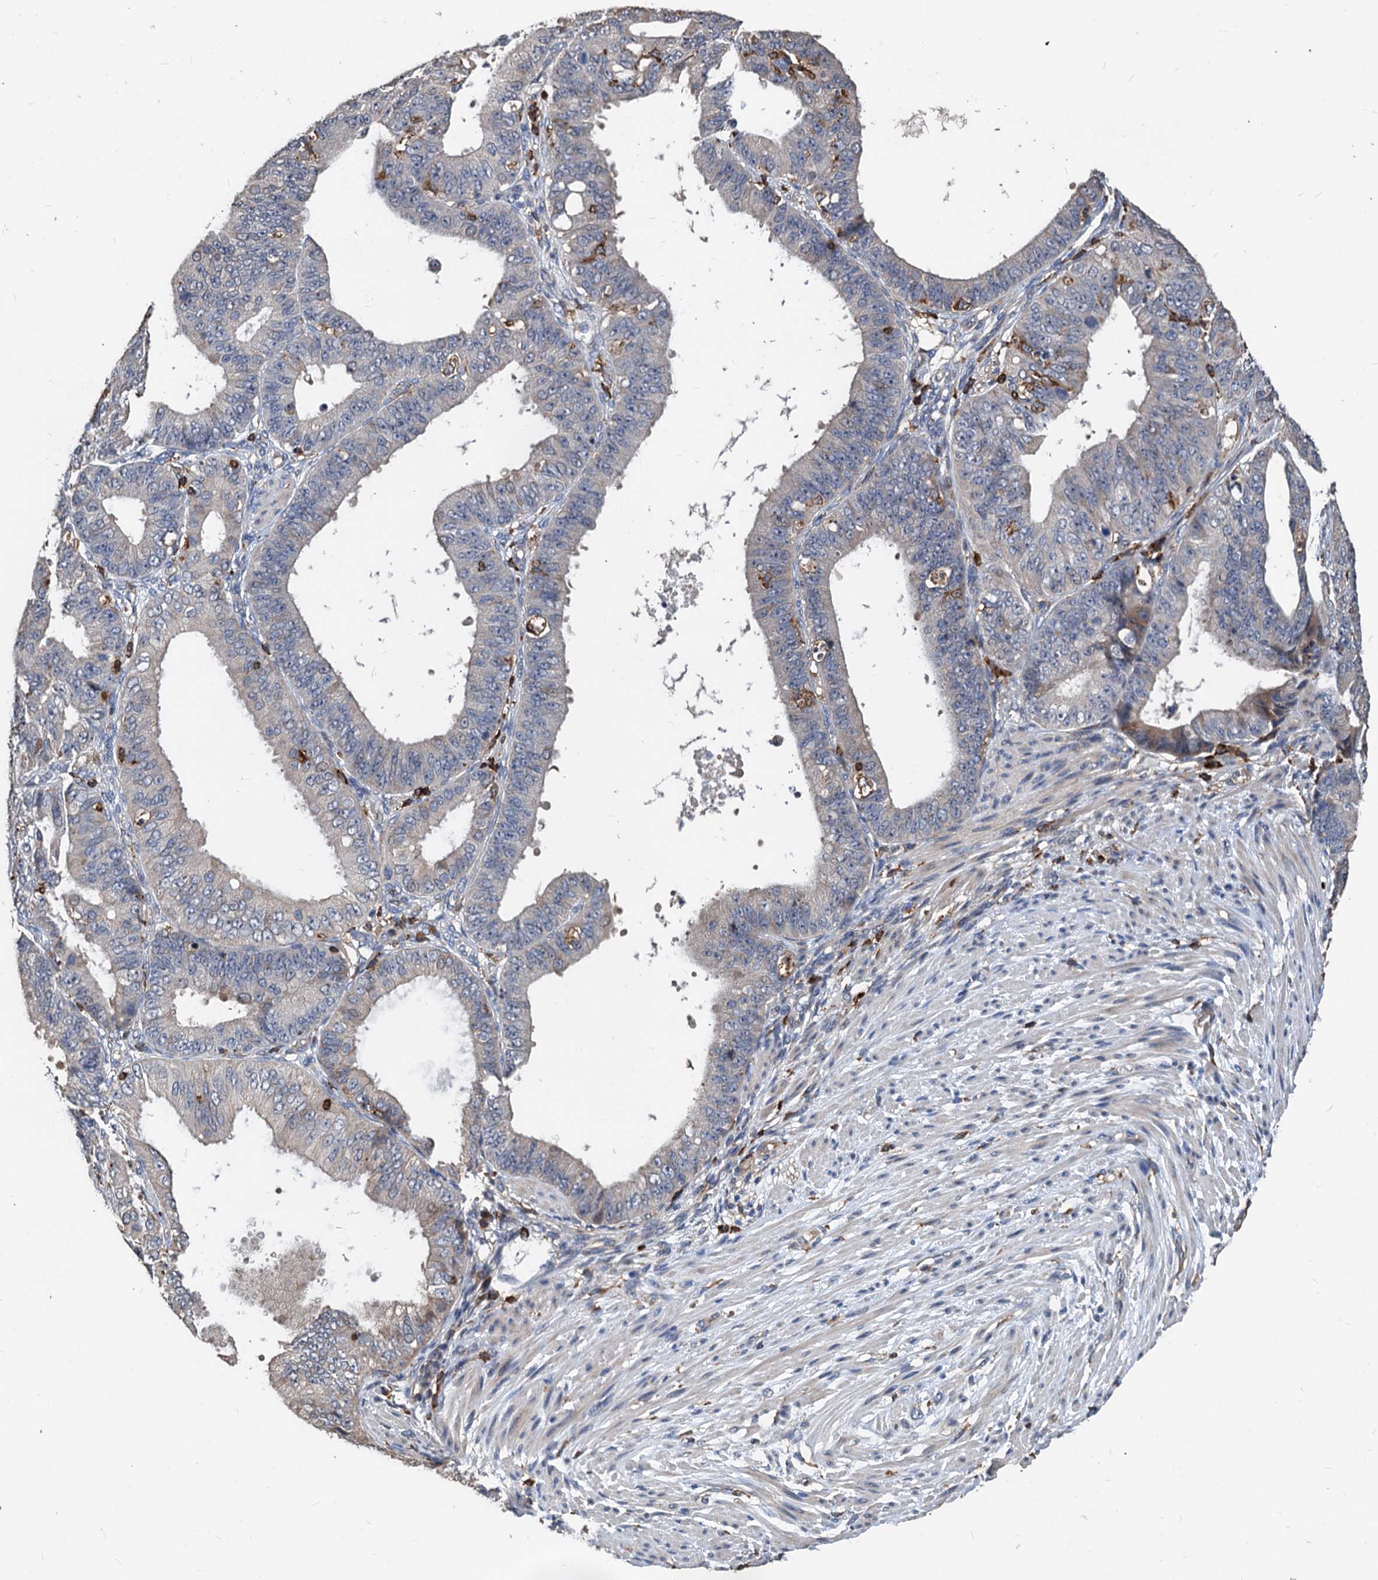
{"staining": {"intensity": "negative", "quantity": "none", "location": "none"}, "tissue": "ovarian cancer", "cell_type": "Tumor cells", "image_type": "cancer", "snomed": [{"axis": "morphology", "description": "Carcinoma, endometroid"}, {"axis": "topography", "description": "Appendix"}, {"axis": "topography", "description": "Ovary"}], "caption": "Endometroid carcinoma (ovarian) was stained to show a protein in brown. There is no significant staining in tumor cells. Nuclei are stained in blue.", "gene": "LCP2", "patient": {"sex": "female", "age": 42}}